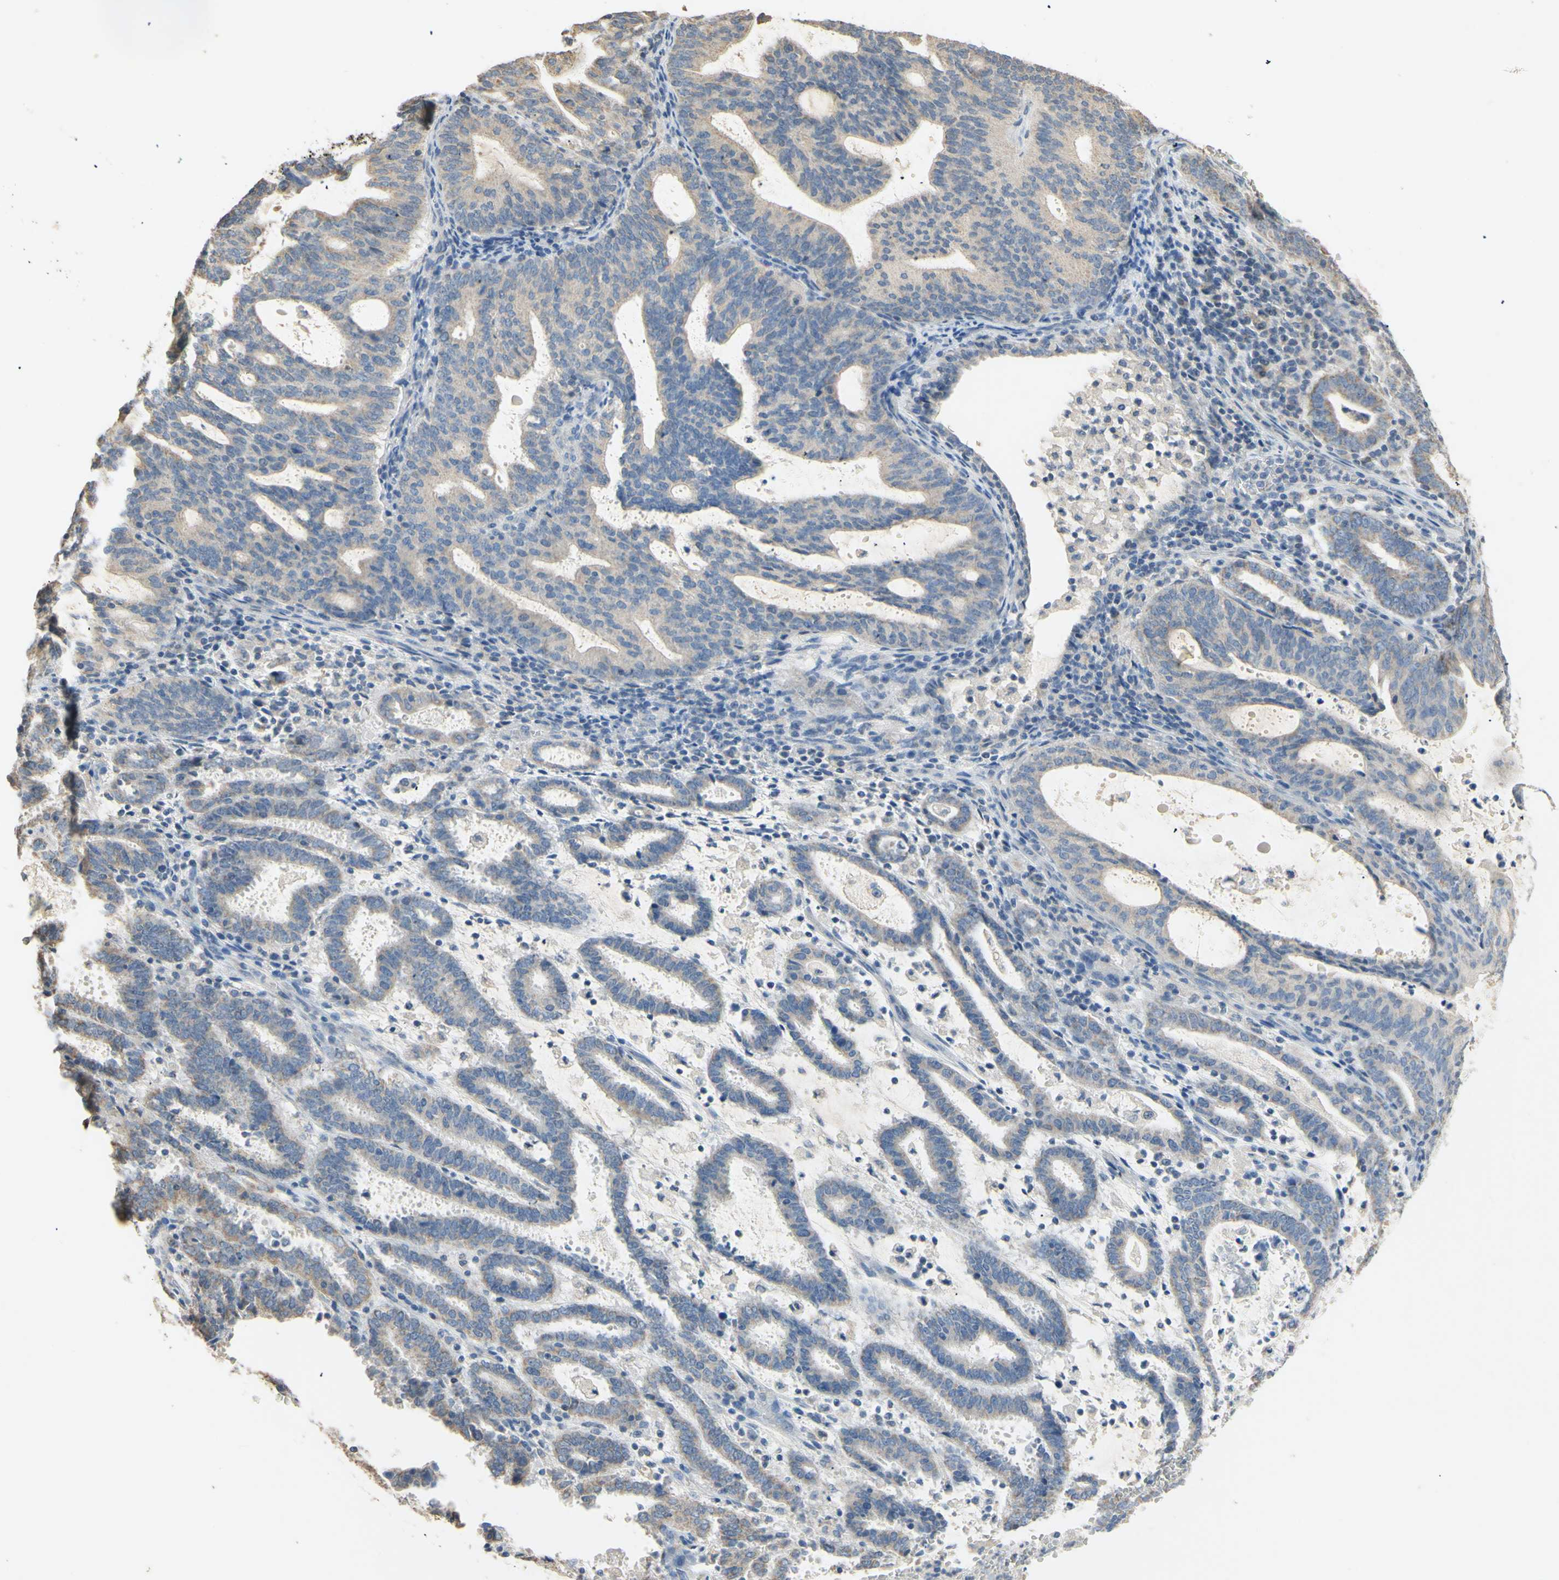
{"staining": {"intensity": "negative", "quantity": "none", "location": "none"}, "tissue": "endometrial cancer", "cell_type": "Tumor cells", "image_type": "cancer", "snomed": [{"axis": "morphology", "description": "Adenocarcinoma, NOS"}, {"axis": "topography", "description": "Uterus"}], "caption": "A micrograph of adenocarcinoma (endometrial) stained for a protein exhibits no brown staining in tumor cells.", "gene": "PTGIS", "patient": {"sex": "female", "age": 83}}